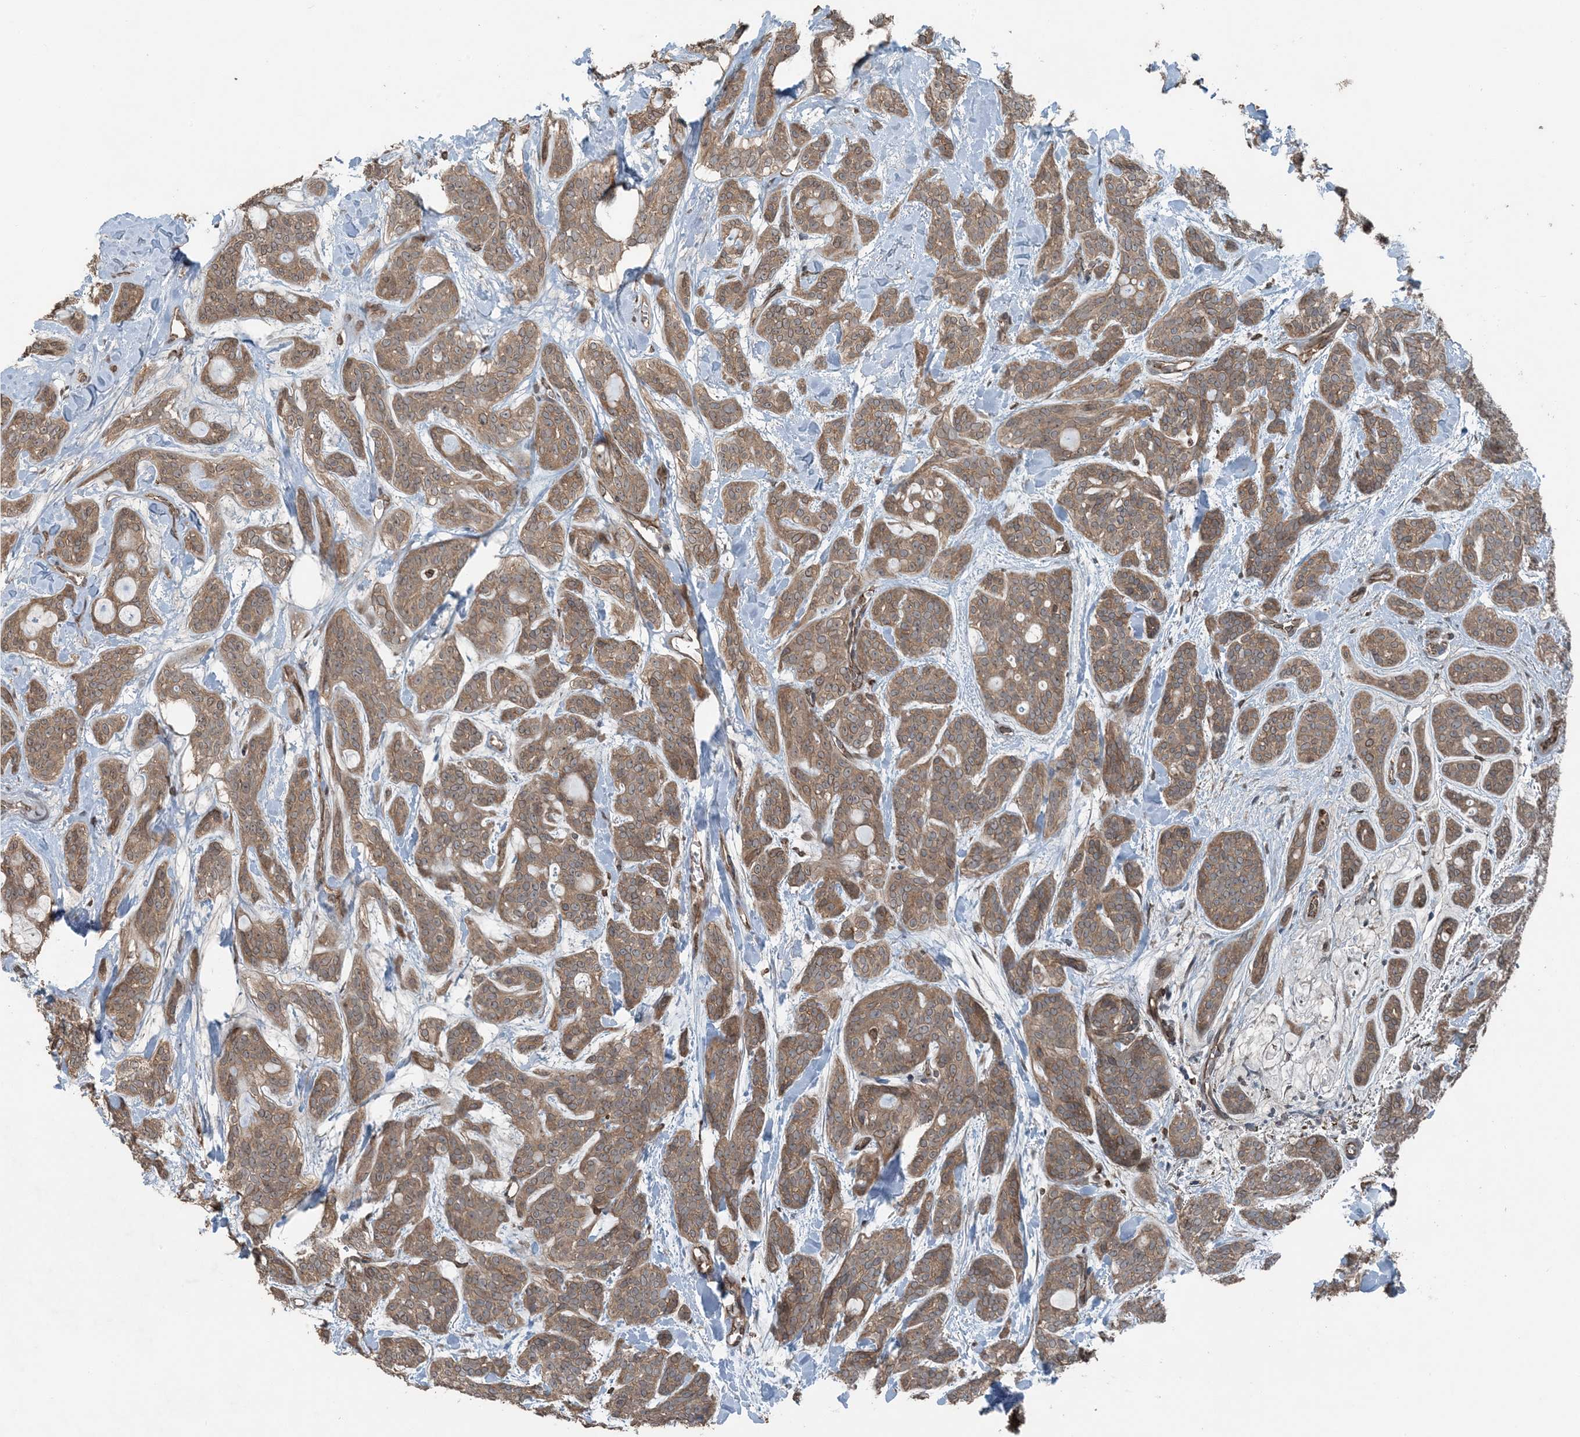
{"staining": {"intensity": "moderate", "quantity": ">75%", "location": "cytoplasmic/membranous"}, "tissue": "head and neck cancer", "cell_type": "Tumor cells", "image_type": "cancer", "snomed": [{"axis": "morphology", "description": "Adenocarcinoma, NOS"}, {"axis": "topography", "description": "Head-Neck"}], "caption": "Adenocarcinoma (head and neck) tissue reveals moderate cytoplasmic/membranous expression in about >75% of tumor cells, visualized by immunohistochemistry. (DAB IHC with brightfield microscopy, high magnification).", "gene": "ZFAND2B", "patient": {"sex": "male", "age": 66}}